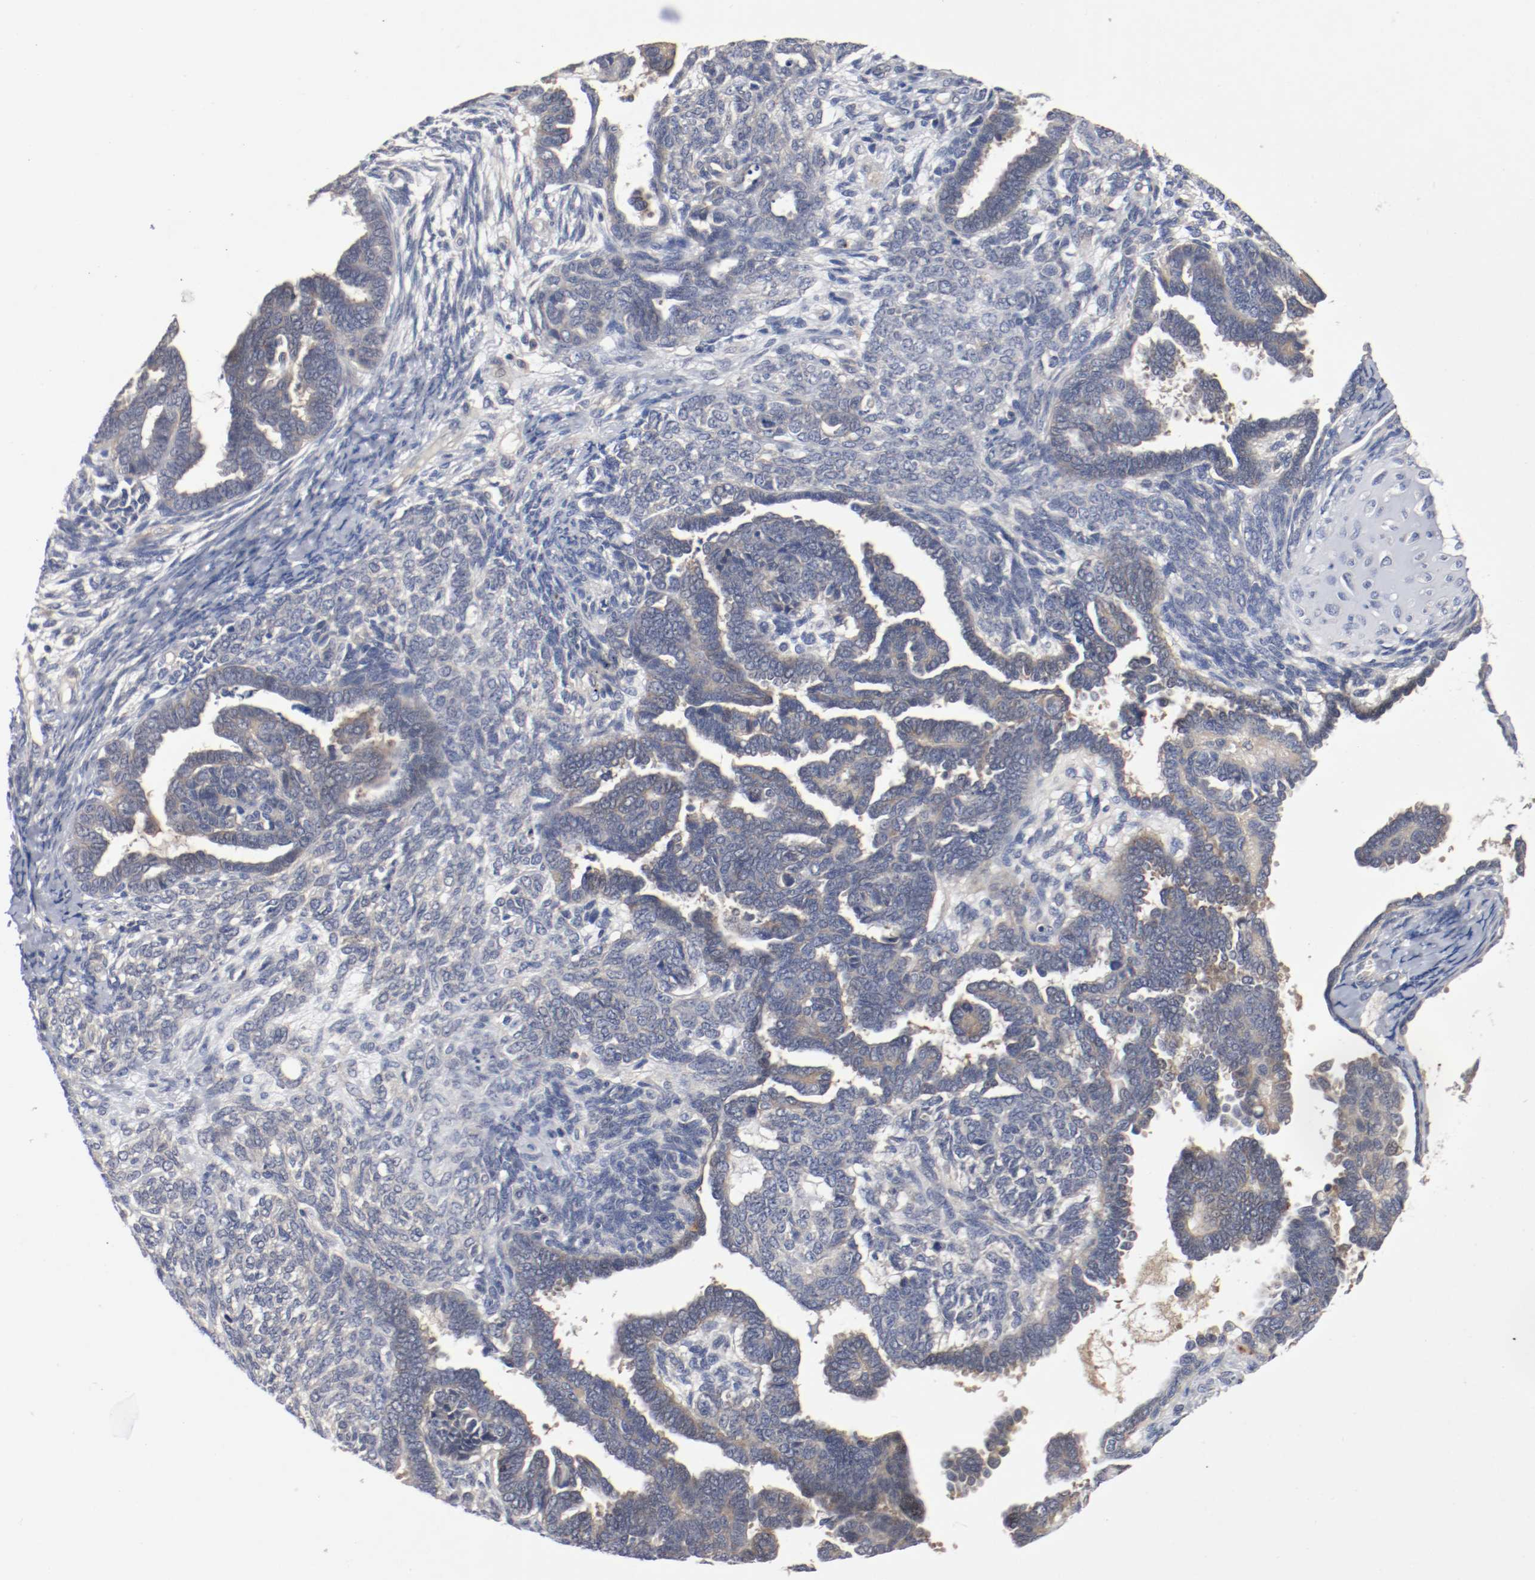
{"staining": {"intensity": "weak", "quantity": ">75%", "location": "cytoplasmic/membranous"}, "tissue": "endometrial cancer", "cell_type": "Tumor cells", "image_type": "cancer", "snomed": [{"axis": "morphology", "description": "Neoplasm, malignant, NOS"}, {"axis": "topography", "description": "Endometrium"}], "caption": "Endometrial cancer was stained to show a protein in brown. There is low levels of weak cytoplasmic/membranous expression in about >75% of tumor cells. The staining is performed using DAB (3,3'-diaminobenzidine) brown chromogen to label protein expression. The nuclei are counter-stained blue using hematoxylin.", "gene": "REN", "patient": {"sex": "female", "age": 74}}